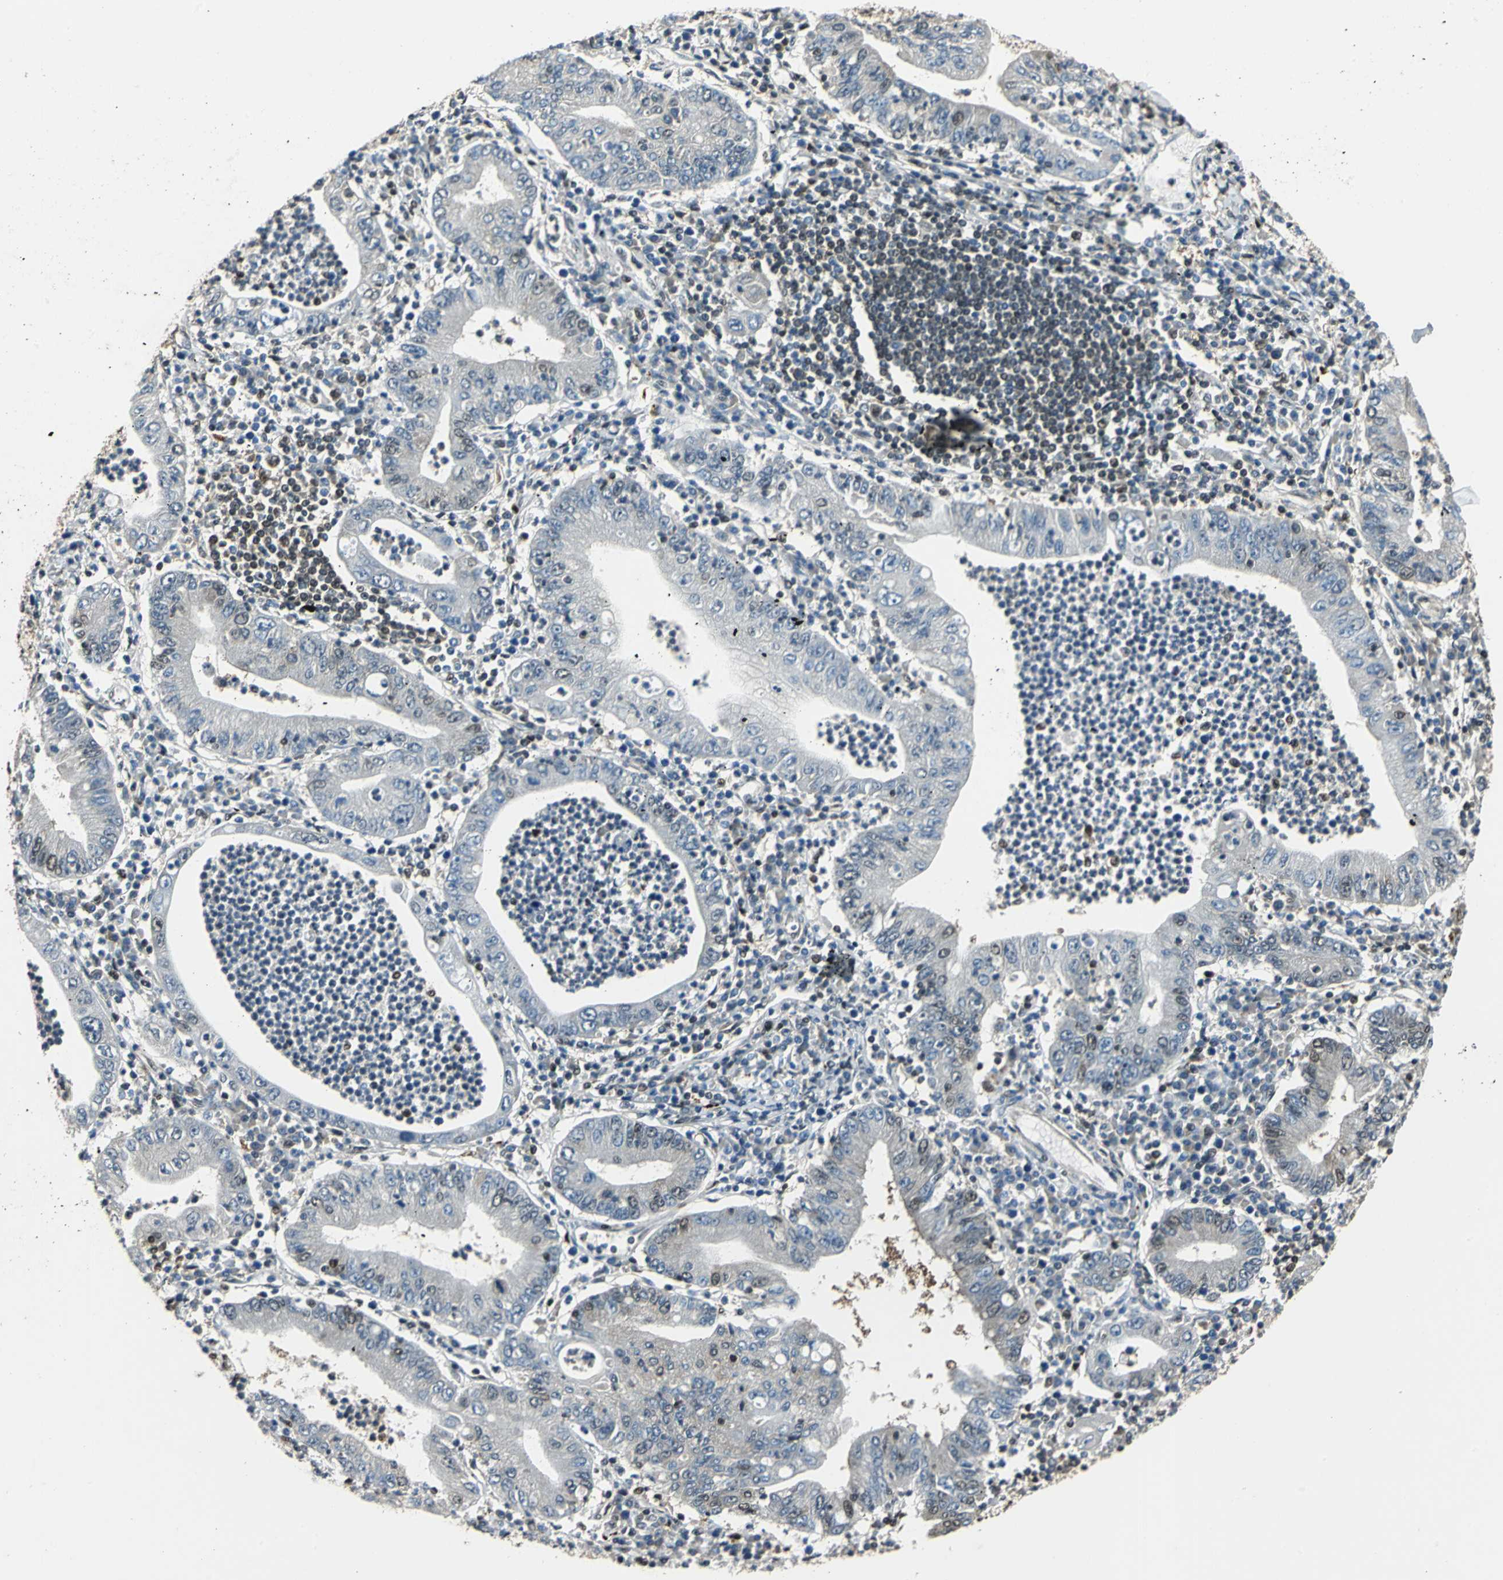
{"staining": {"intensity": "weak", "quantity": "25%-75%", "location": "cytoplasmic/membranous,nuclear"}, "tissue": "stomach cancer", "cell_type": "Tumor cells", "image_type": "cancer", "snomed": [{"axis": "morphology", "description": "Normal tissue, NOS"}, {"axis": "morphology", "description": "Adenocarcinoma, NOS"}, {"axis": "topography", "description": "Esophagus"}, {"axis": "topography", "description": "Stomach, upper"}, {"axis": "topography", "description": "Peripheral nerve tissue"}], "caption": "IHC image of stomach adenocarcinoma stained for a protein (brown), which demonstrates low levels of weak cytoplasmic/membranous and nuclear staining in about 25%-75% of tumor cells.", "gene": "PPP1R13L", "patient": {"sex": "male", "age": 62}}